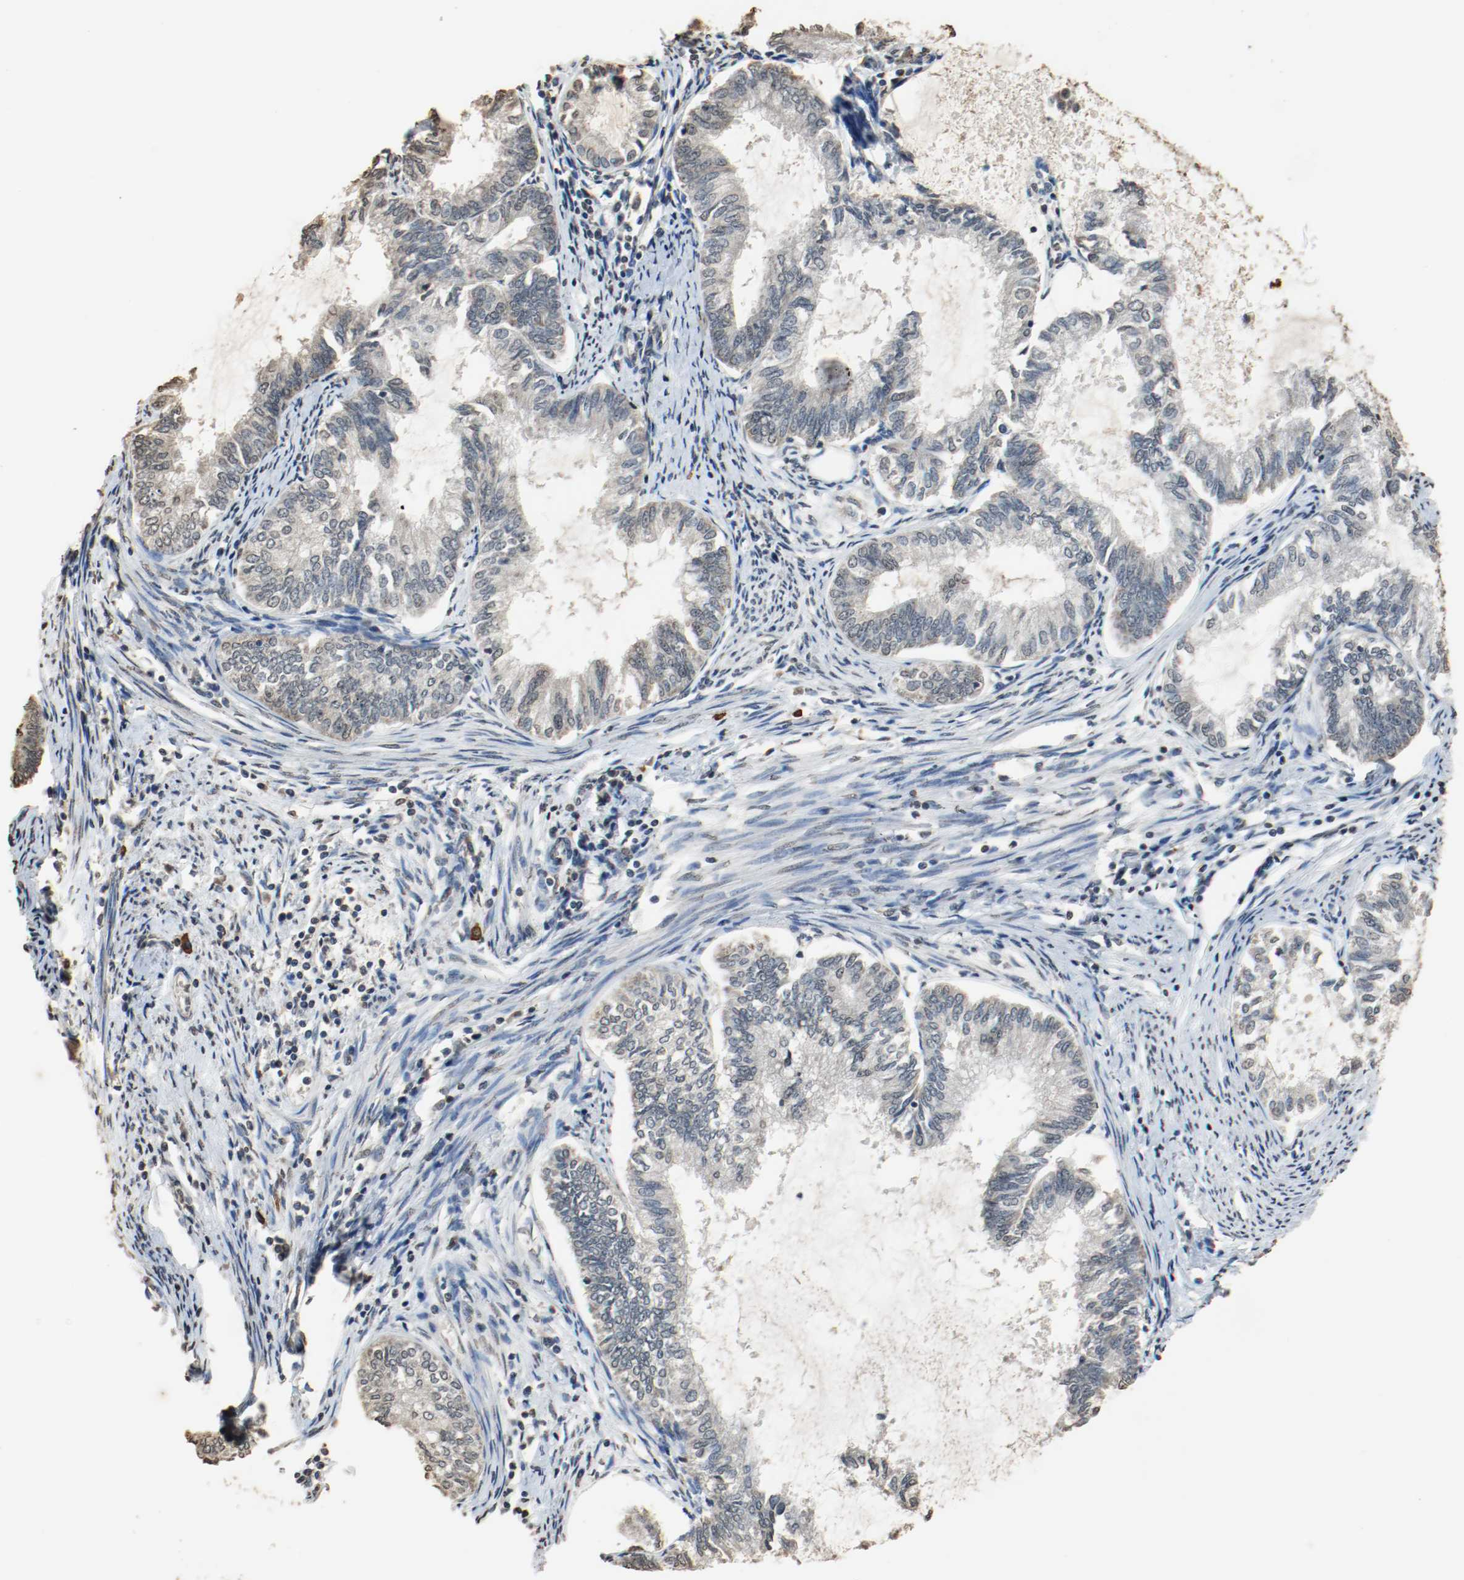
{"staining": {"intensity": "negative", "quantity": "none", "location": "none"}, "tissue": "endometrial cancer", "cell_type": "Tumor cells", "image_type": "cancer", "snomed": [{"axis": "morphology", "description": "Adenocarcinoma, NOS"}, {"axis": "topography", "description": "Endometrium"}], "caption": "The histopathology image reveals no staining of tumor cells in endometrial cancer.", "gene": "RTN4", "patient": {"sex": "female", "age": 86}}